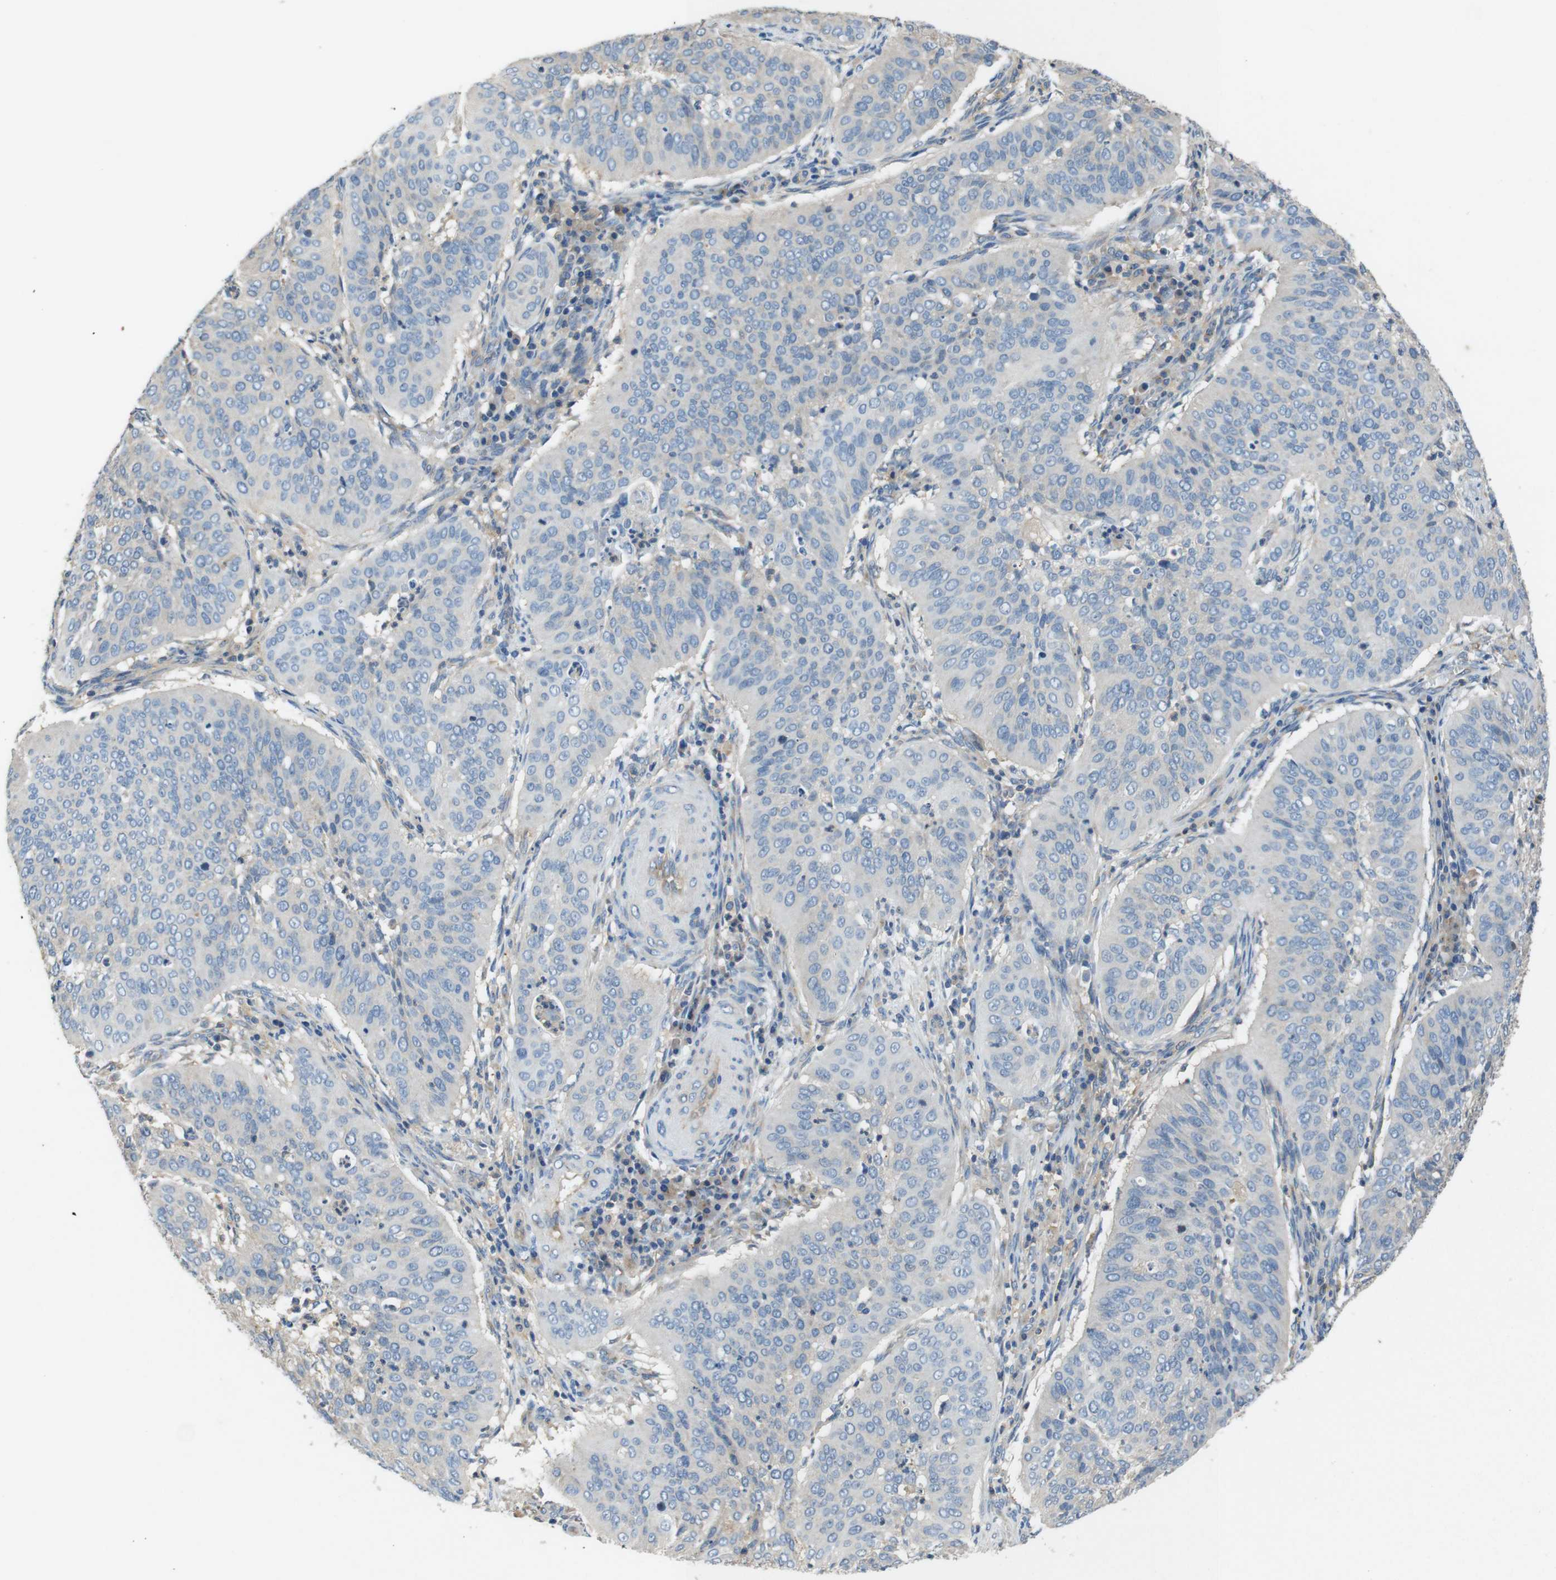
{"staining": {"intensity": "negative", "quantity": "none", "location": "none"}, "tissue": "cervical cancer", "cell_type": "Tumor cells", "image_type": "cancer", "snomed": [{"axis": "morphology", "description": "Normal tissue, NOS"}, {"axis": "morphology", "description": "Squamous cell carcinoma, NOS"}, {"axis": "topography", "description": "Cervix"}], "caption": "There is no significant positivity in tumor cells of squamous cell carcinoma (cervical). (DAB (3,3'-diaminobenzidine) IHC, high magnification).", "gene": "DCTN1", "patient": {"sex": "female", "age": 39}}